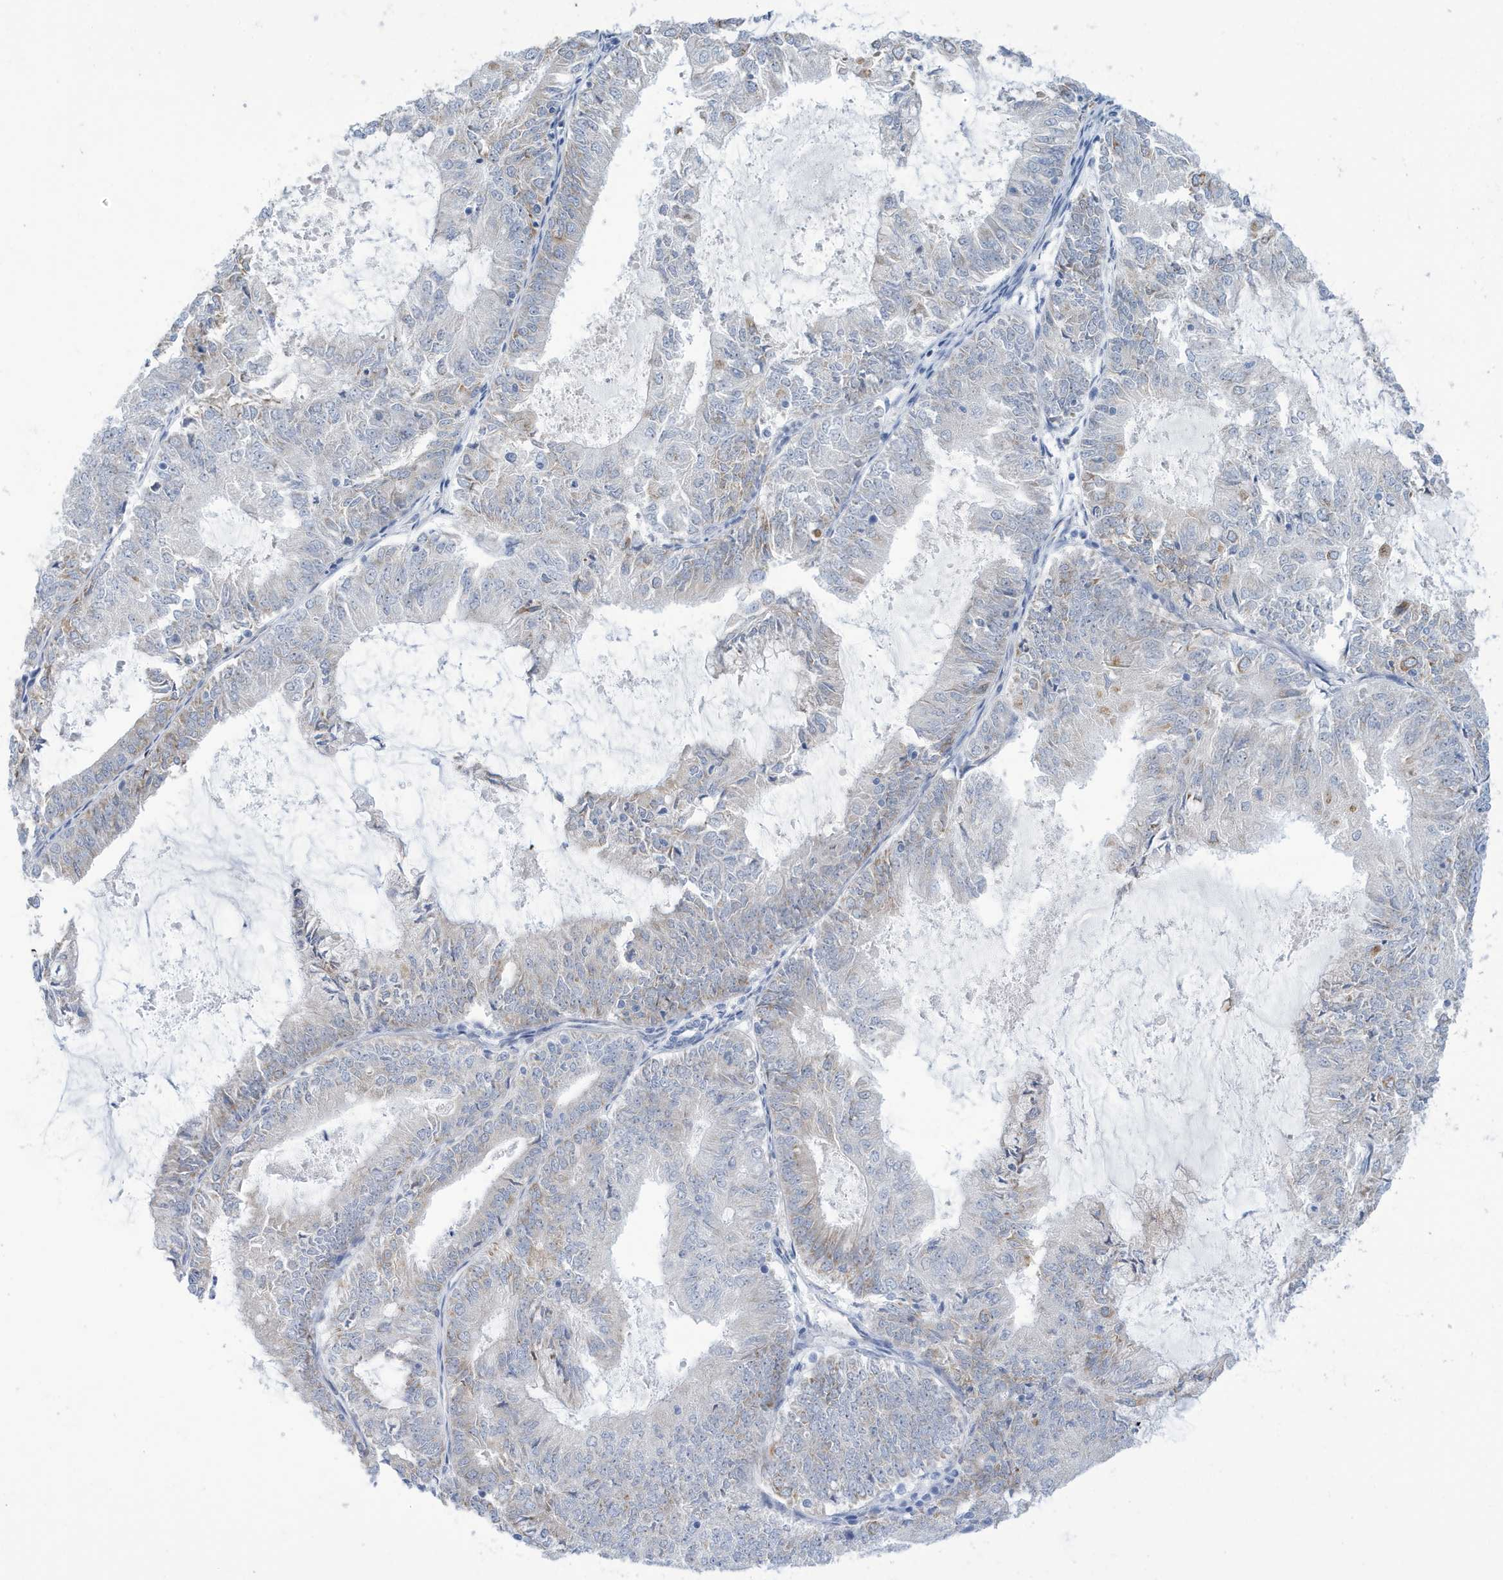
{"staining": {"intensity": "negative", "quantity": "none", "location": "none"}, "tissue": "endometrial cancer", "cell_type": "Tumor cells", "image_type": "cancer", "snomed": [{"axis": "morphology", "description": "Adenocarcinoma, NOS"}, {"axis": "topography", "description": "Endometrium"}], "caption": "Histopathology image shows no protein expression in tumor cells of endometrial adenocarcinoma tissue.", "gene": "SEMA3F", "patient": {"sex": "female", "age": 57}}